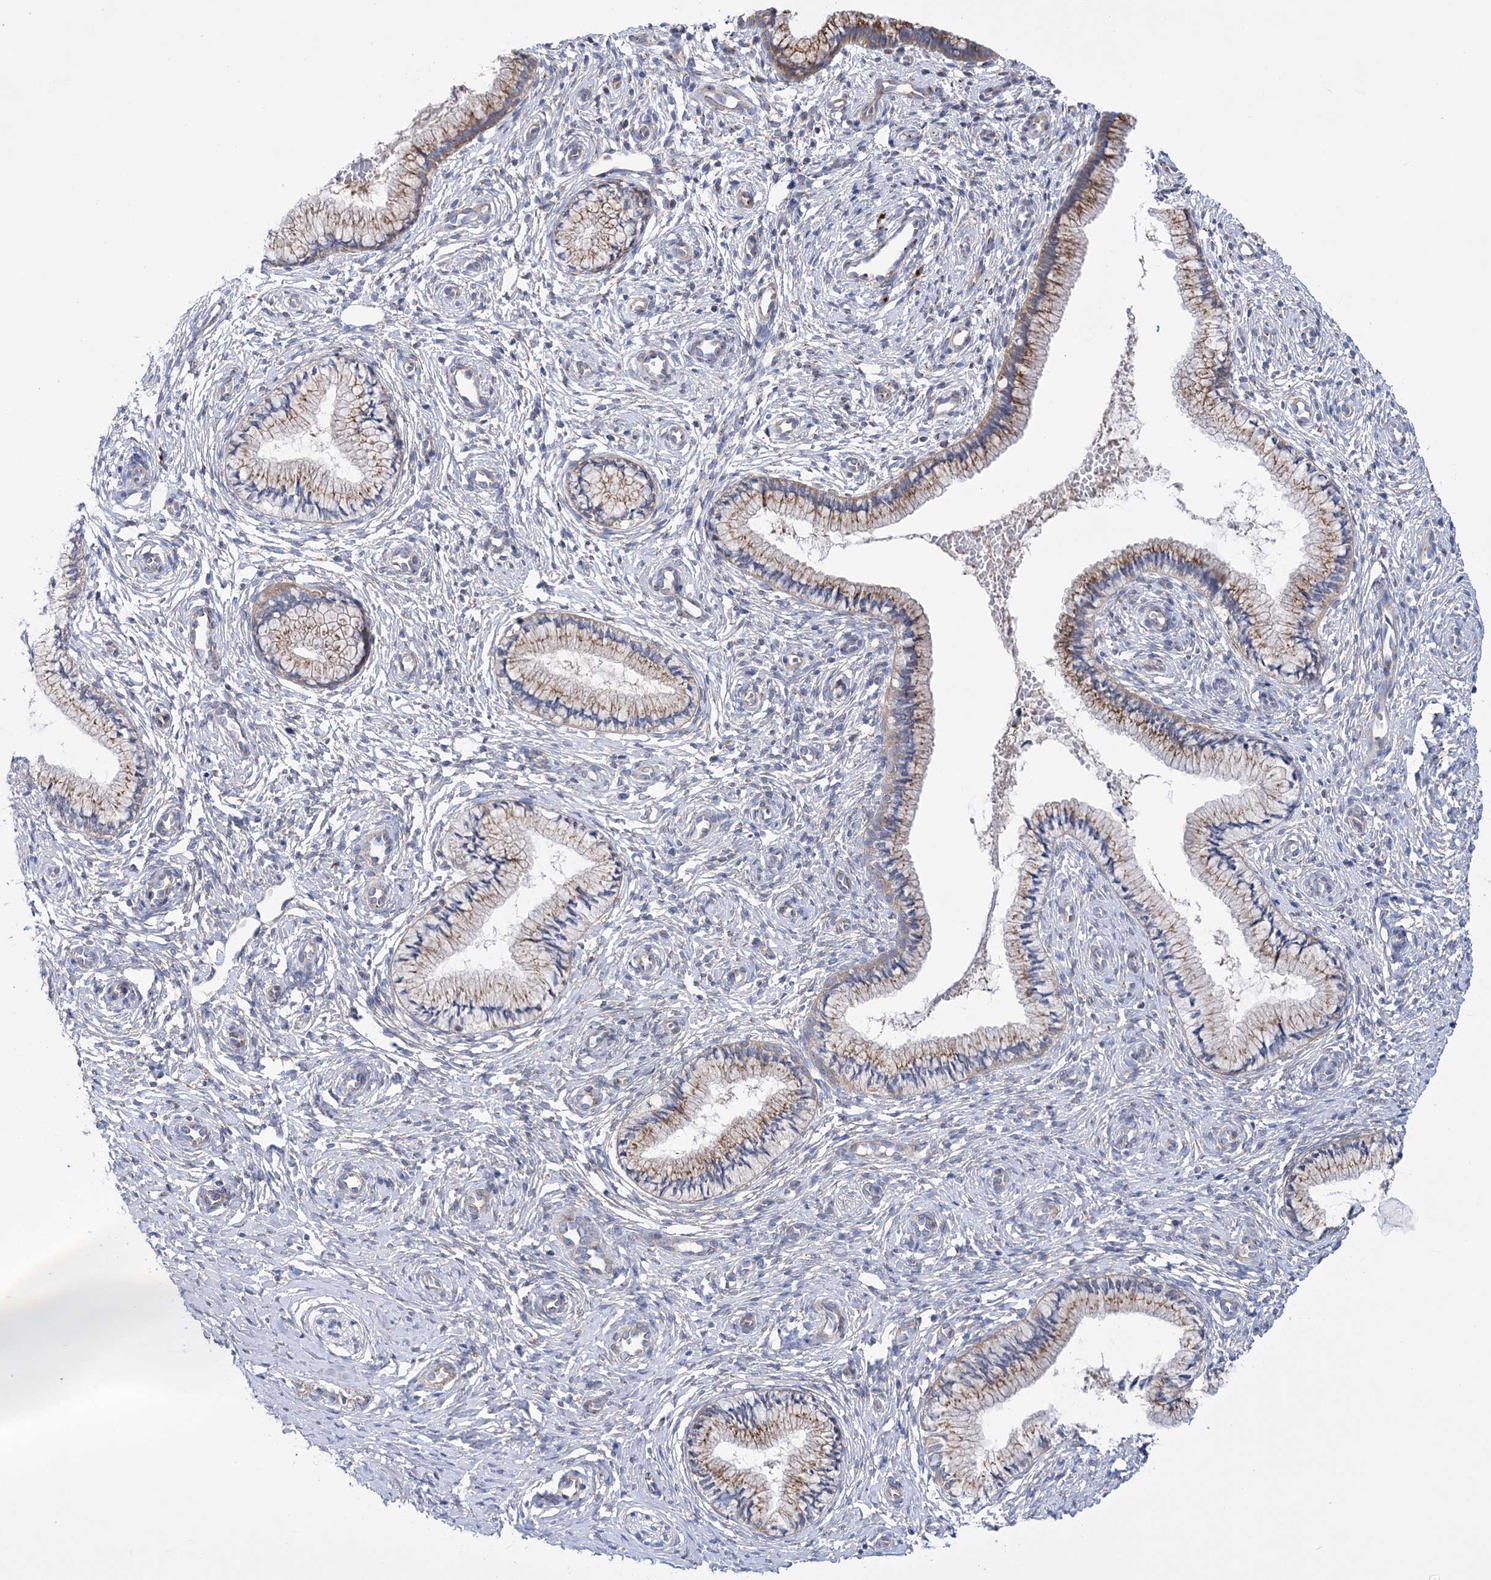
{"staining": {"intensity": "moderate", "quantity": ">75%", "location": "cytoplasmic/membranous"}, "tissue": "cervix", "cell_type": "Glandular cells", "image_type": "normal", "snomed": [{"axis": "morphology", "description": "Normal tissue, NOS"}, {"axis": "topography", "description": "Cervix"}], "caption": "Immunohistochemical staining of normal human cervix displays >75% levels of moderate cytoplasmic/membranous protein expression in about >75% of glandular cells. (DAB = brown stain, brightfield microscopy at high magnification).", "gene": "COPB2", "patient": {"sex": "female", "age": 27}}